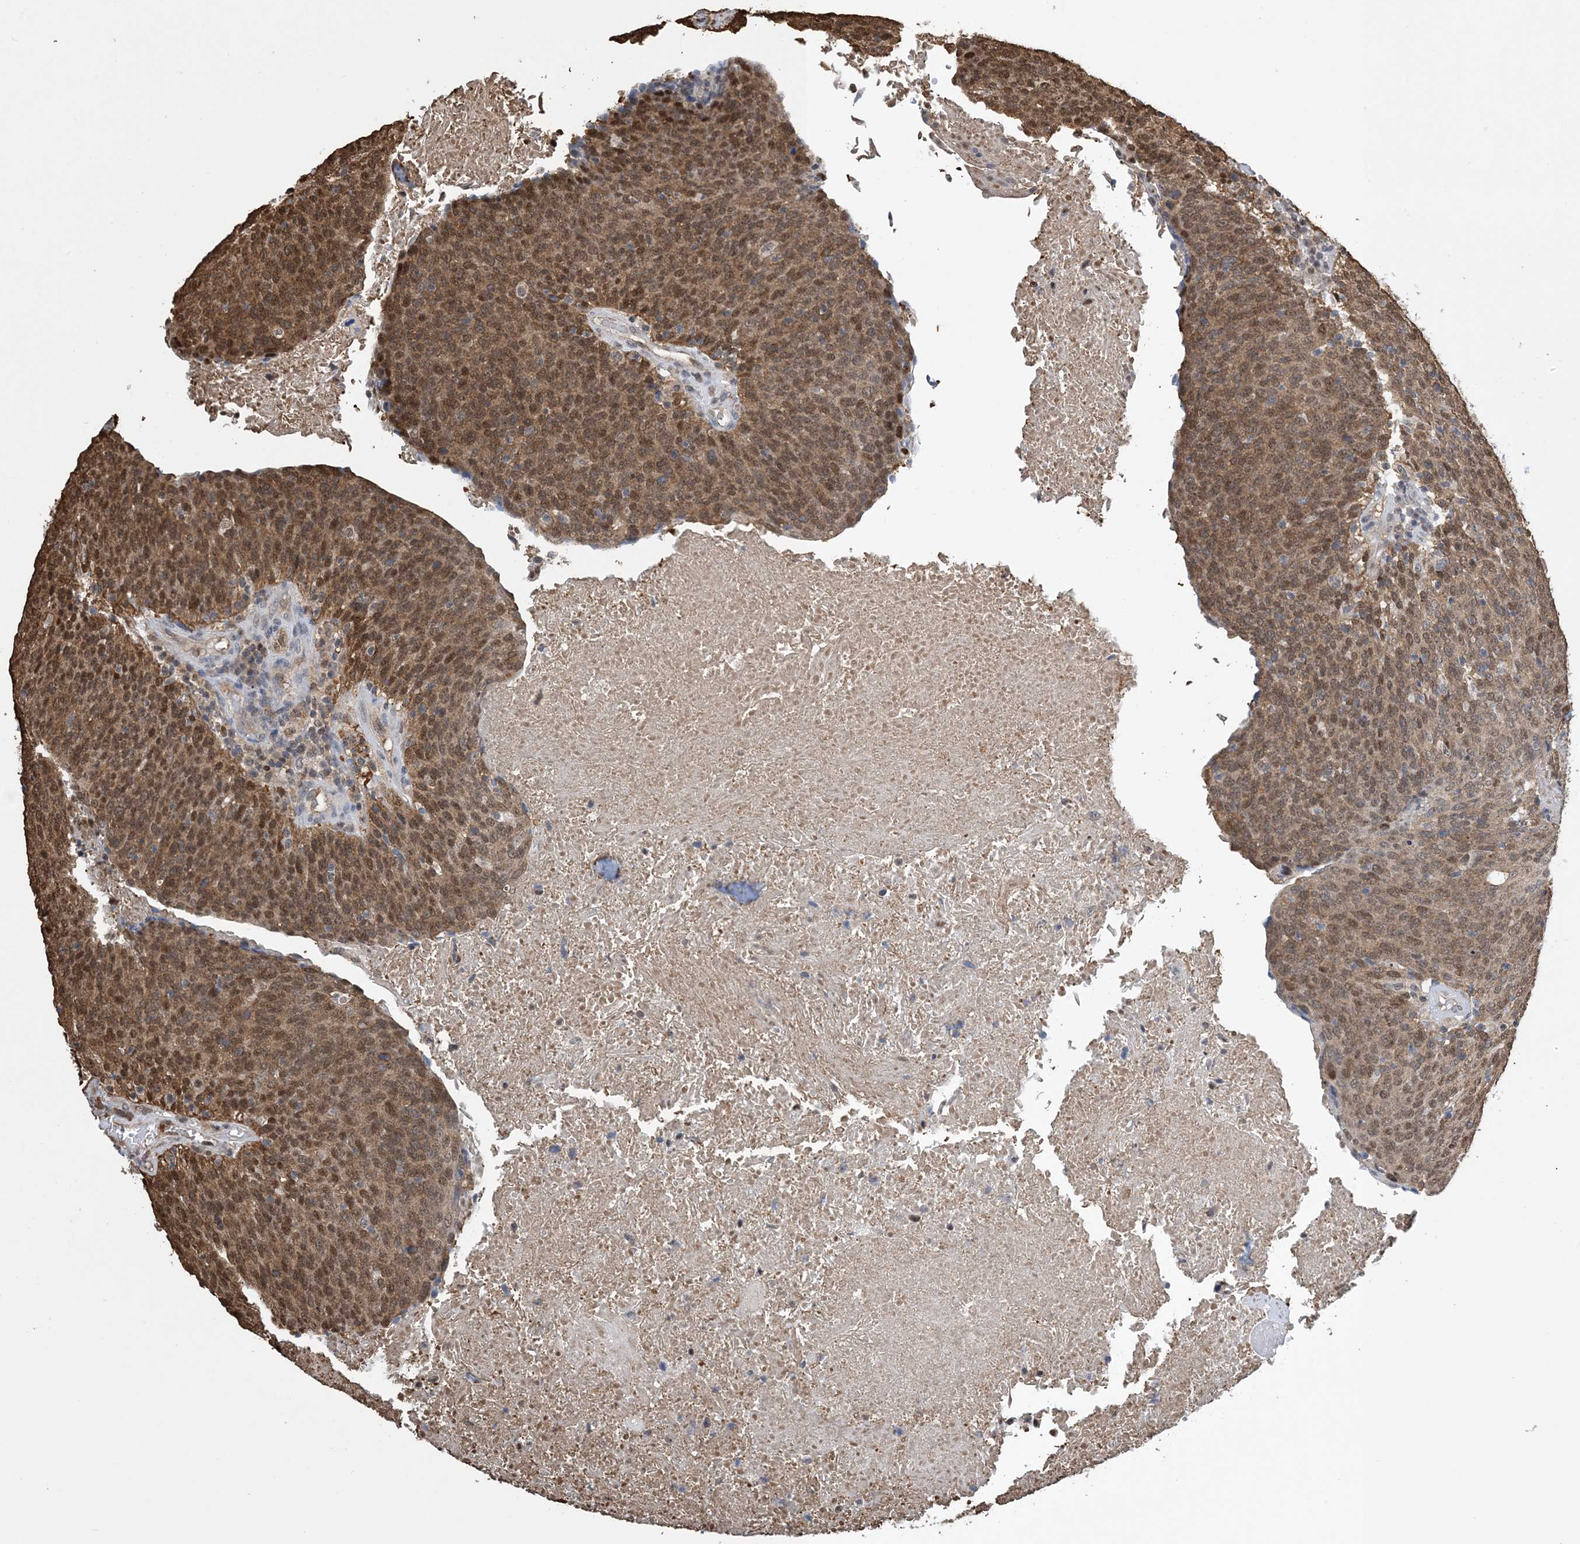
{"staining": {"intensity": "moderate", "quantity": ">75%", "location": "cytoplasmic/membranous,nuclear"}, "tissue": "head and neck cancer", "cell_type": "Tumor cells", "image_type": "cancer", "snomed": [{"axis": "morphology", "description": "Squamous cell carcinoma, NOS"}, {"axis": "morphology", "description": "Squamous cell carcinoma, metastatic, NOS"}, {"axis": "topography", "description": "Lymph node"}, {"axis": "topography", "description": "Head-Neck"}], "caption": "The immunohistochemical stain shows moderate cytoplasmic/membranous and nuclear positivity in tumor cells of head and neck cancer tissue.", "gene": "HSPA1A", "patient": {"sex": "male", "age": 62}}